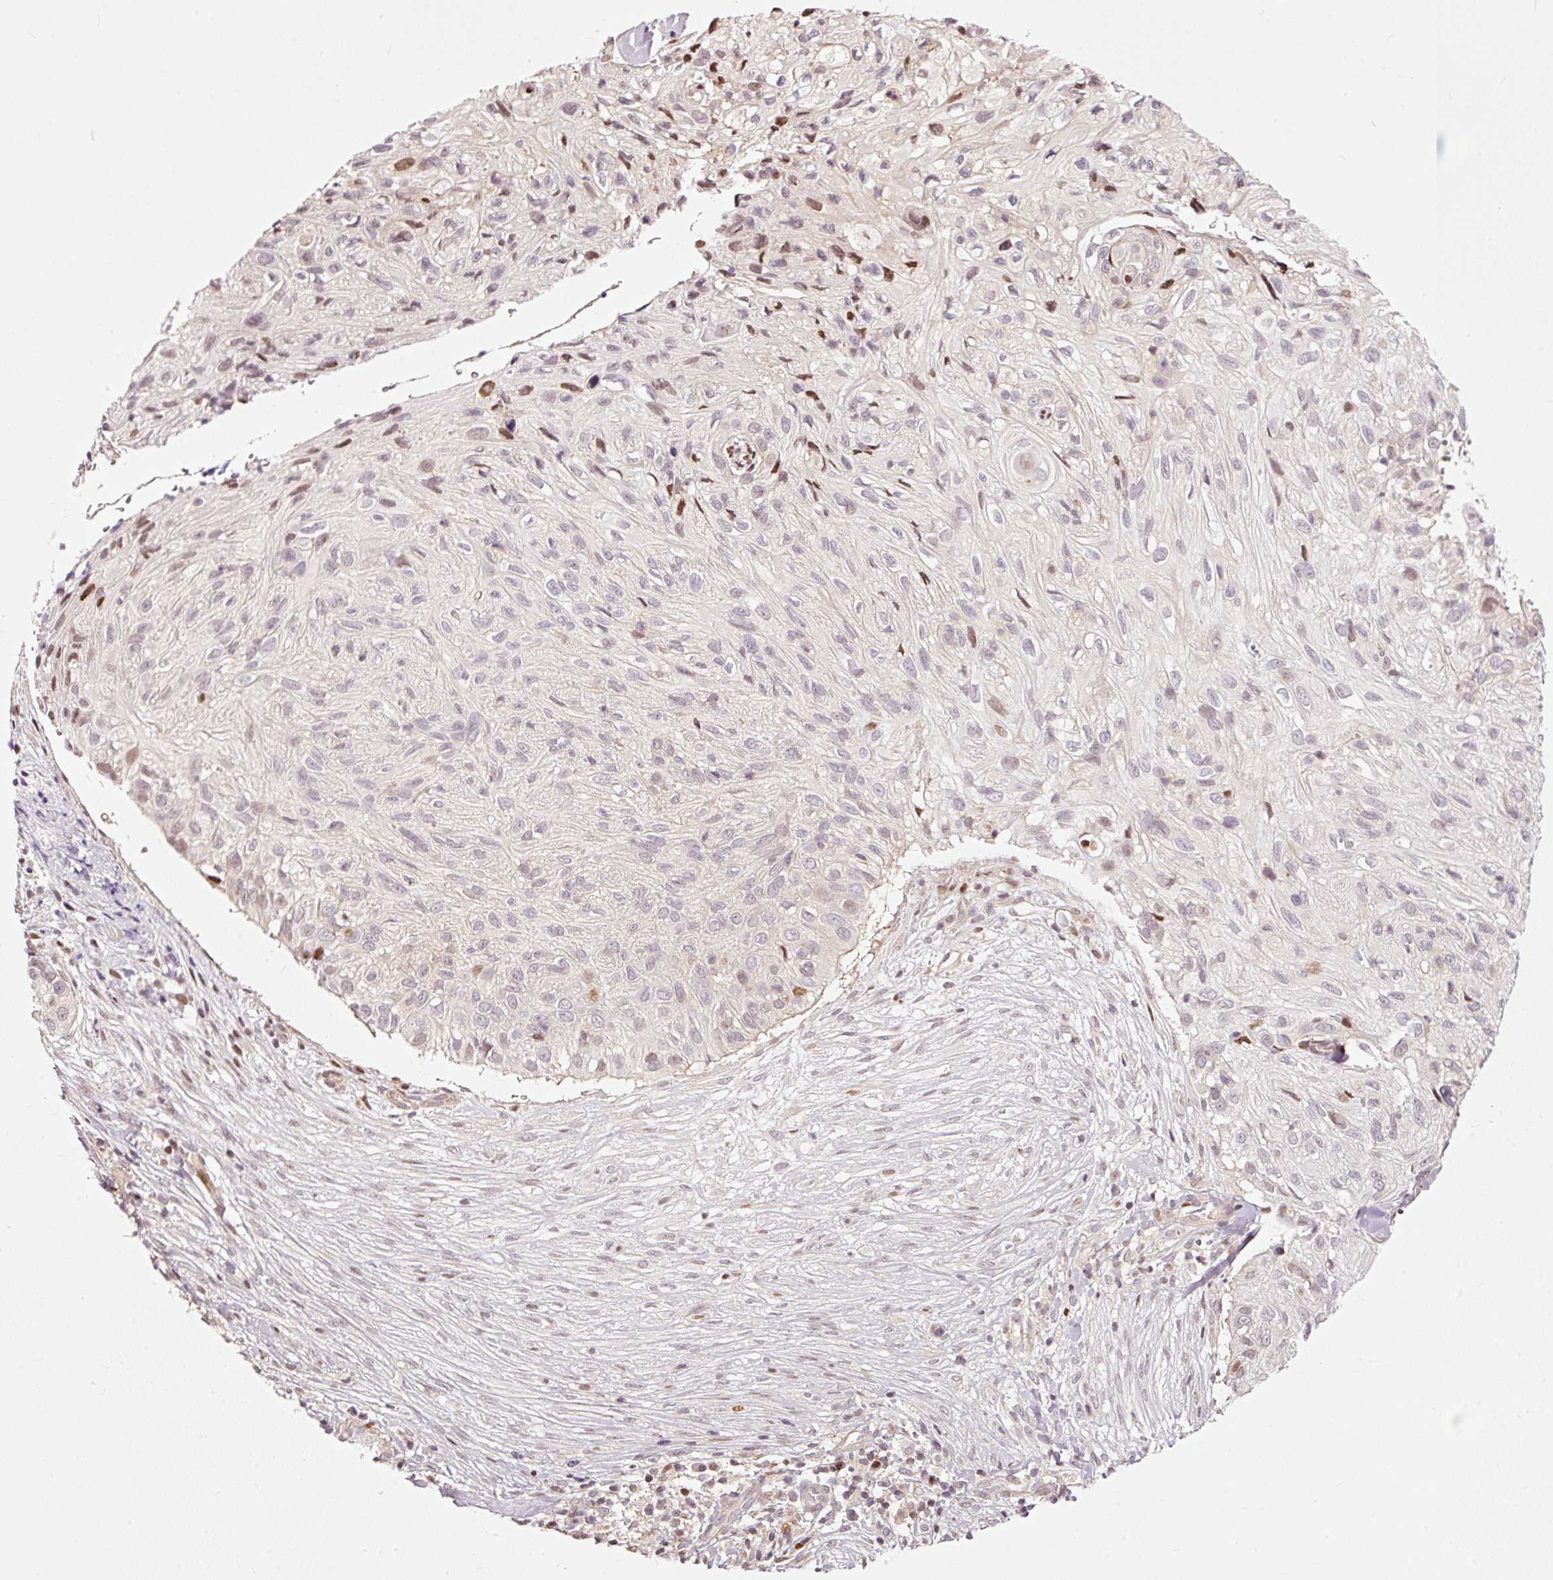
{"staining": {"intensity": "moderate", "quantity": "<25%", "location": "nuclear"}, "tissue": "skin cancer", "cell_type": "Tumor cells", "image_type": "cancer", "snomed": [{"axis": "morphology", "description": "Squamous cell carcinoma, NOS"}, {"axis": "topography", "description": "Skin"}], "caption": "Immunohistochemical staining of human skin squamous cell carcinoma exhibits moderate nuclear protein positivity in approximately <25% of tumor cells.", "gene": "ZNF778", "patient": {"sex": "male", "age": 82}}